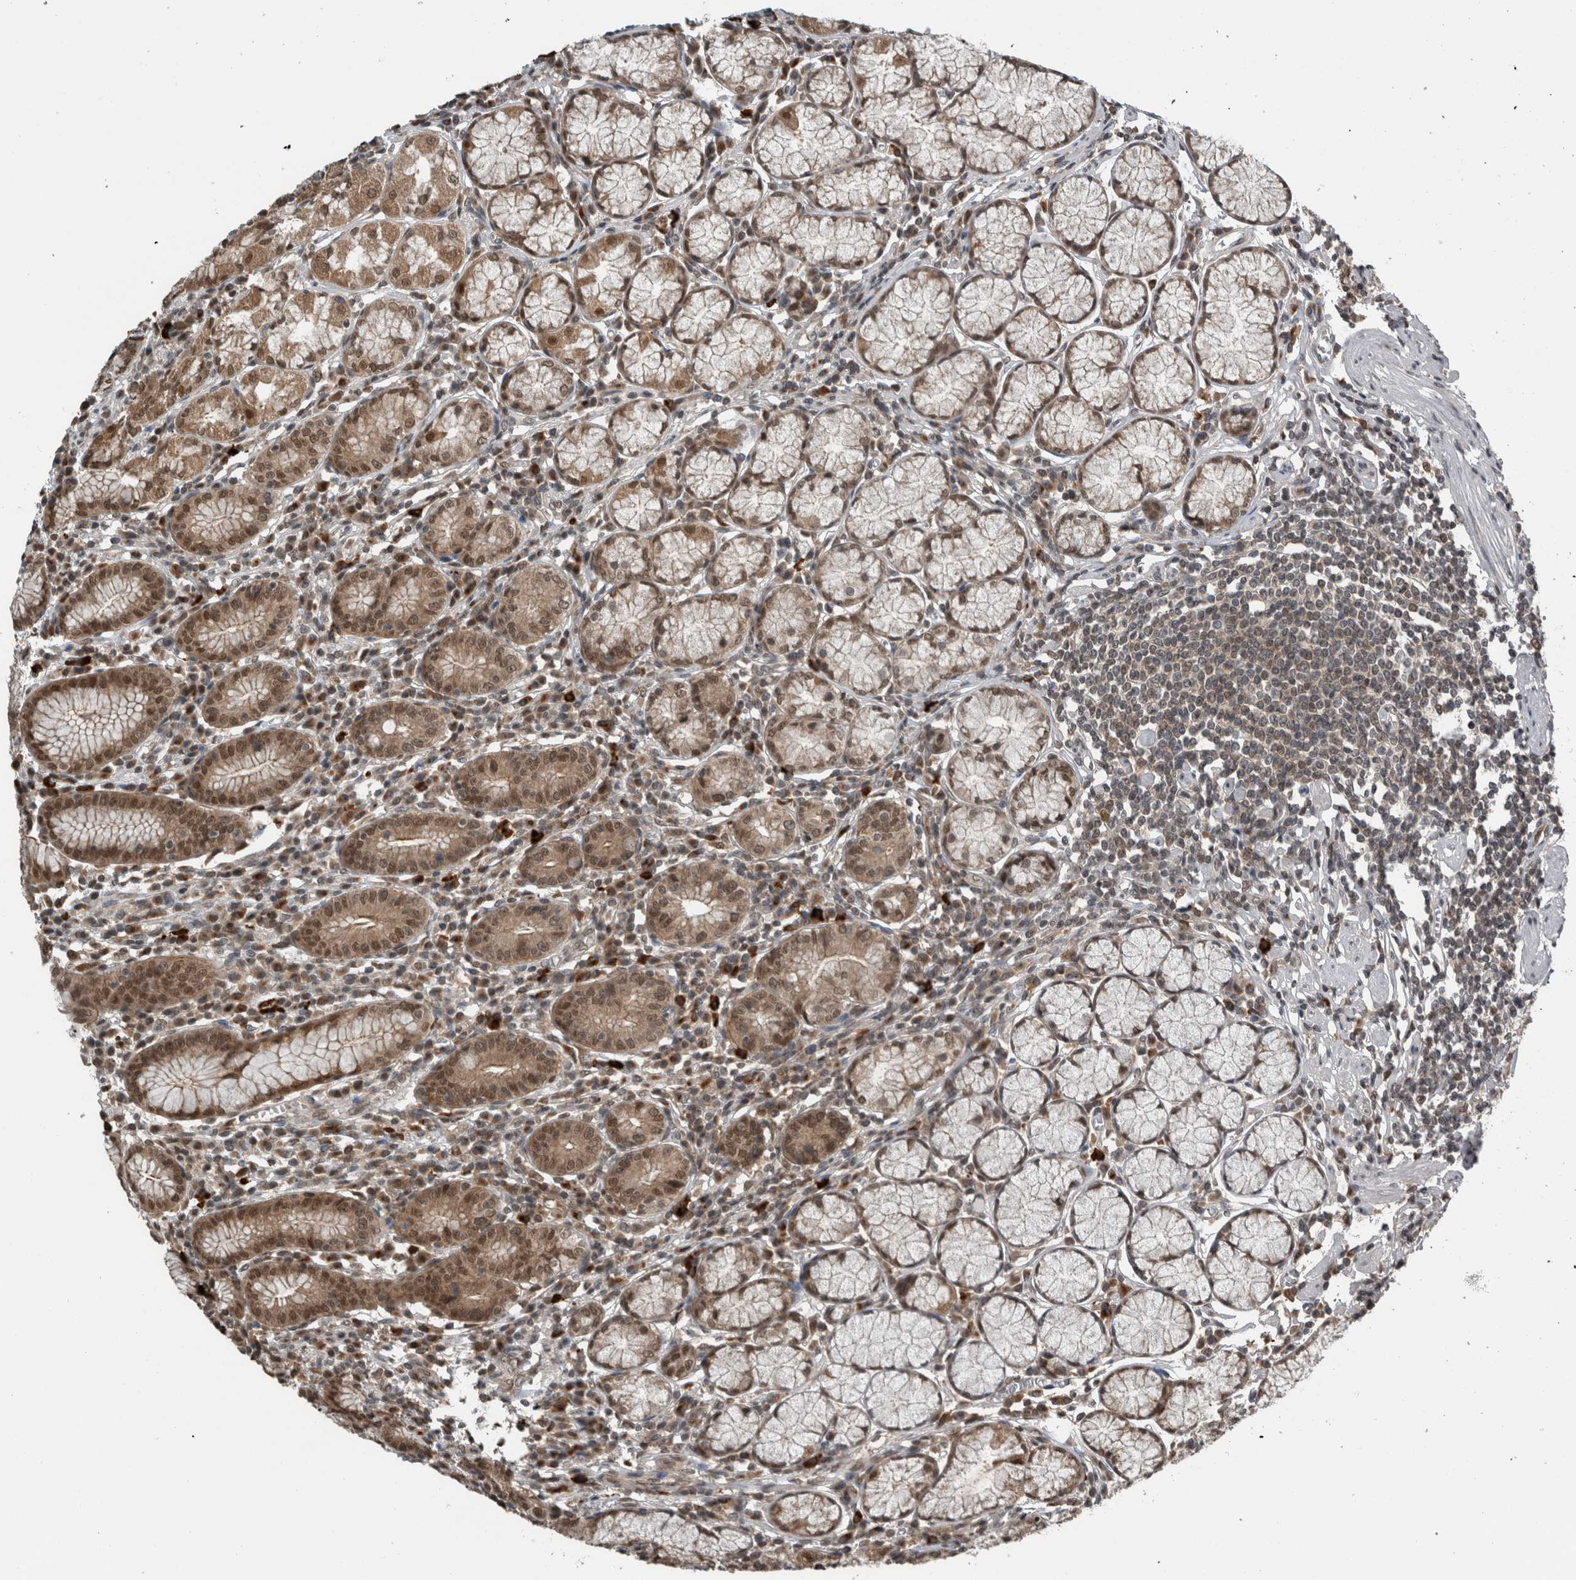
{"staining": {"intensity": "moderate", "quantity": ">75%", "location": "cytoplasmic/membranous,nuclear"}, "tissue": "stomach", "cell_type": "Glandular cells", "image_type": "normal", "snomed": [{"axis": "morphology", "description": "Normal tissue, NOS"}, {"axis": "topography", "description": "Stomach"}], "caption": "Protein analysis of unremarkable stomach exhibits moderate cytoplasmic/membranous,nuclear expression in about >75% of glandular cells. The staining is performed using DAB brown chromogen to label protein expression. The nuclei are counter-stained blue using hematoxylin.", "gene": "SPAG7", "patient": {"sex": "male", "age": 55}}